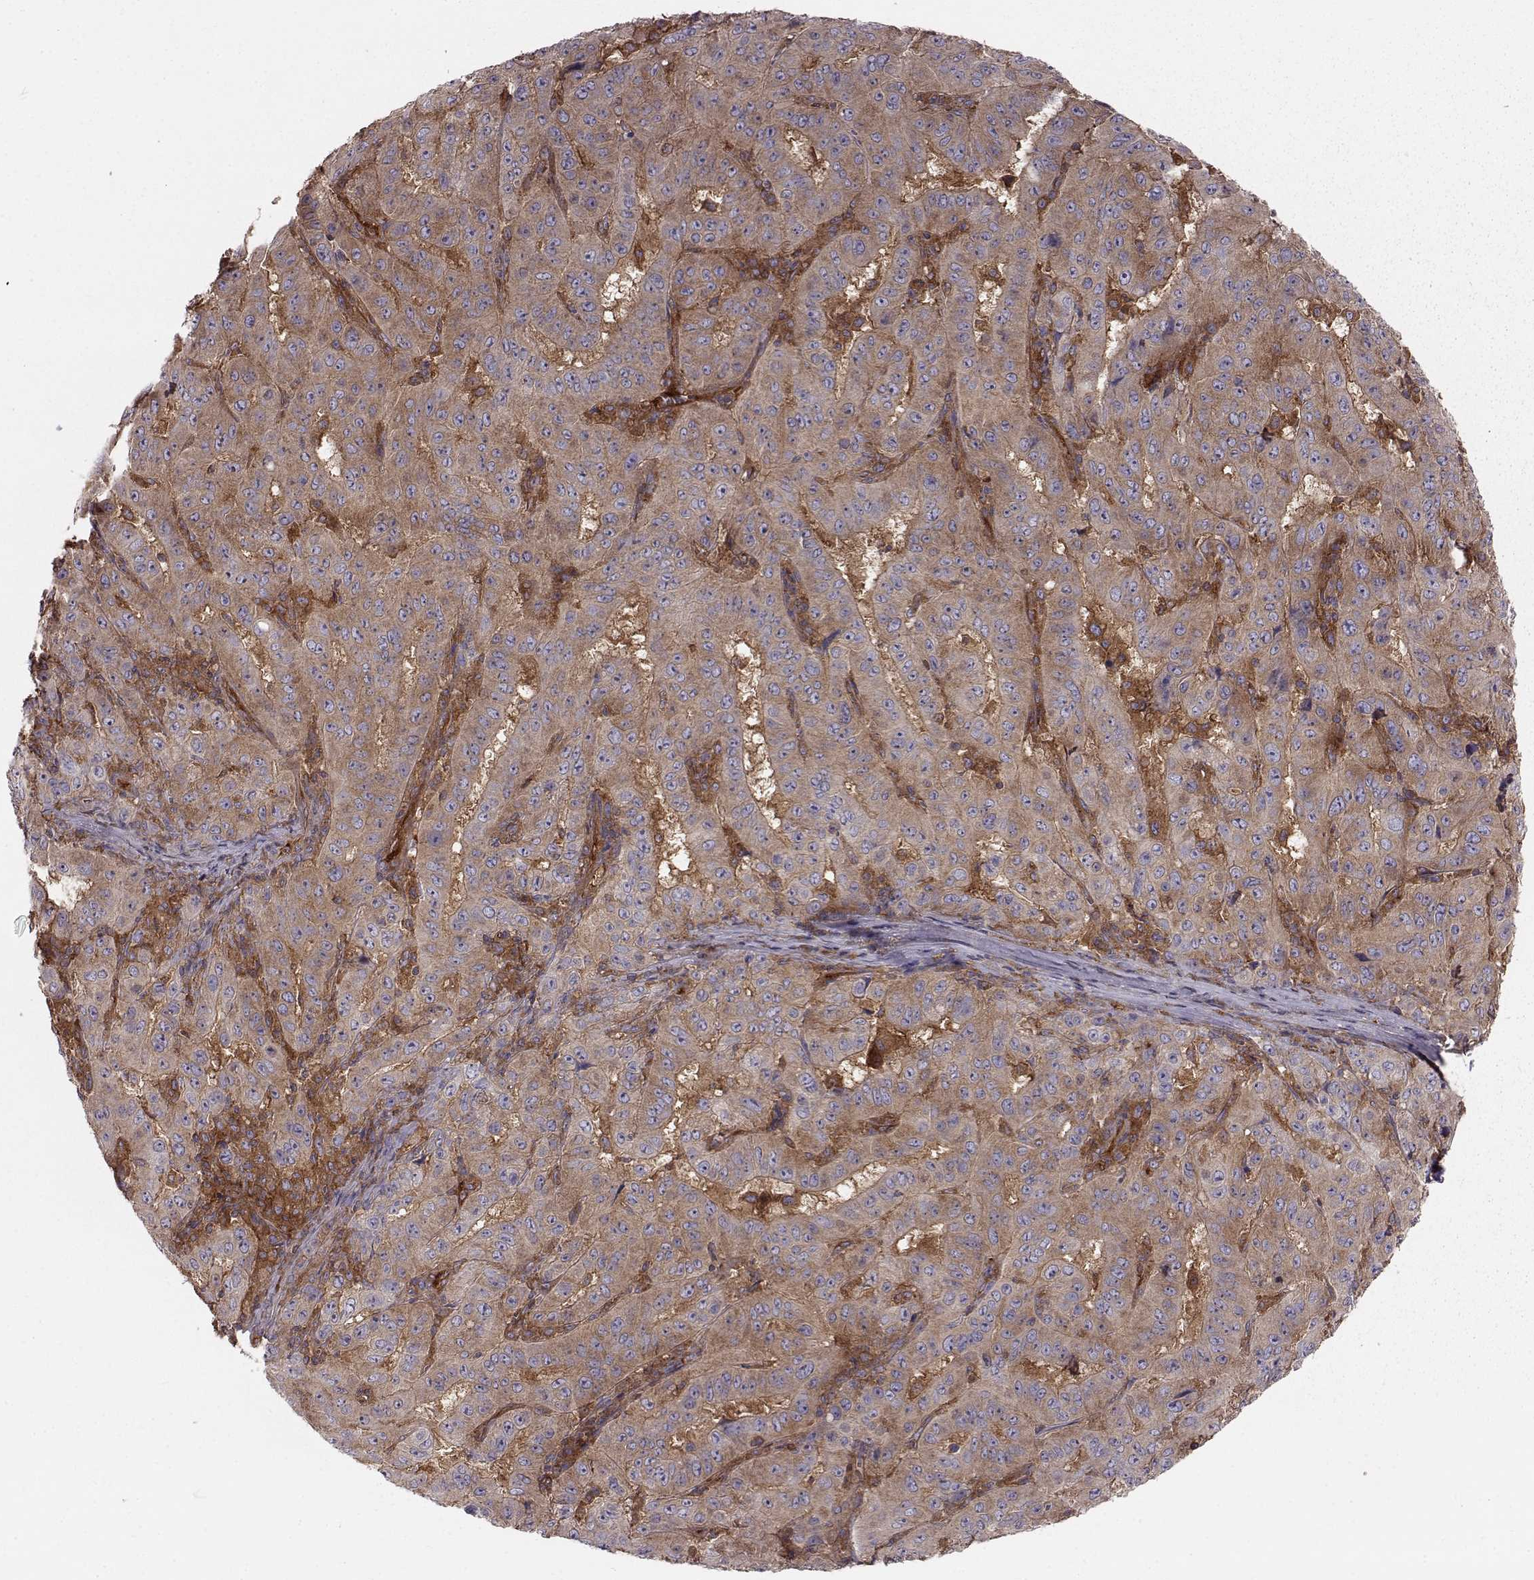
{"staining": {"intensity": "moderate", "quantity": ">75%", "location": "cytoplasmic/membranous"}, "tissue": "pancreatic cancer", "cell_type": "Tumor cells", "image_type": "cancer", "snomed": [{"axis": "morphology", "description": "Adenocarcinoma, NOS"}, {"axis": "topography", "description": "Pancreas"}], "caption": "There is medium levels of moderate cytoplasmic/membranous expression in tumor cells of pancreatic cancer, as demonstrated by immunohistochemical staining (brown color).", "gene": "RABGAP1", "patient": {"sex": "male", "age": 63}}